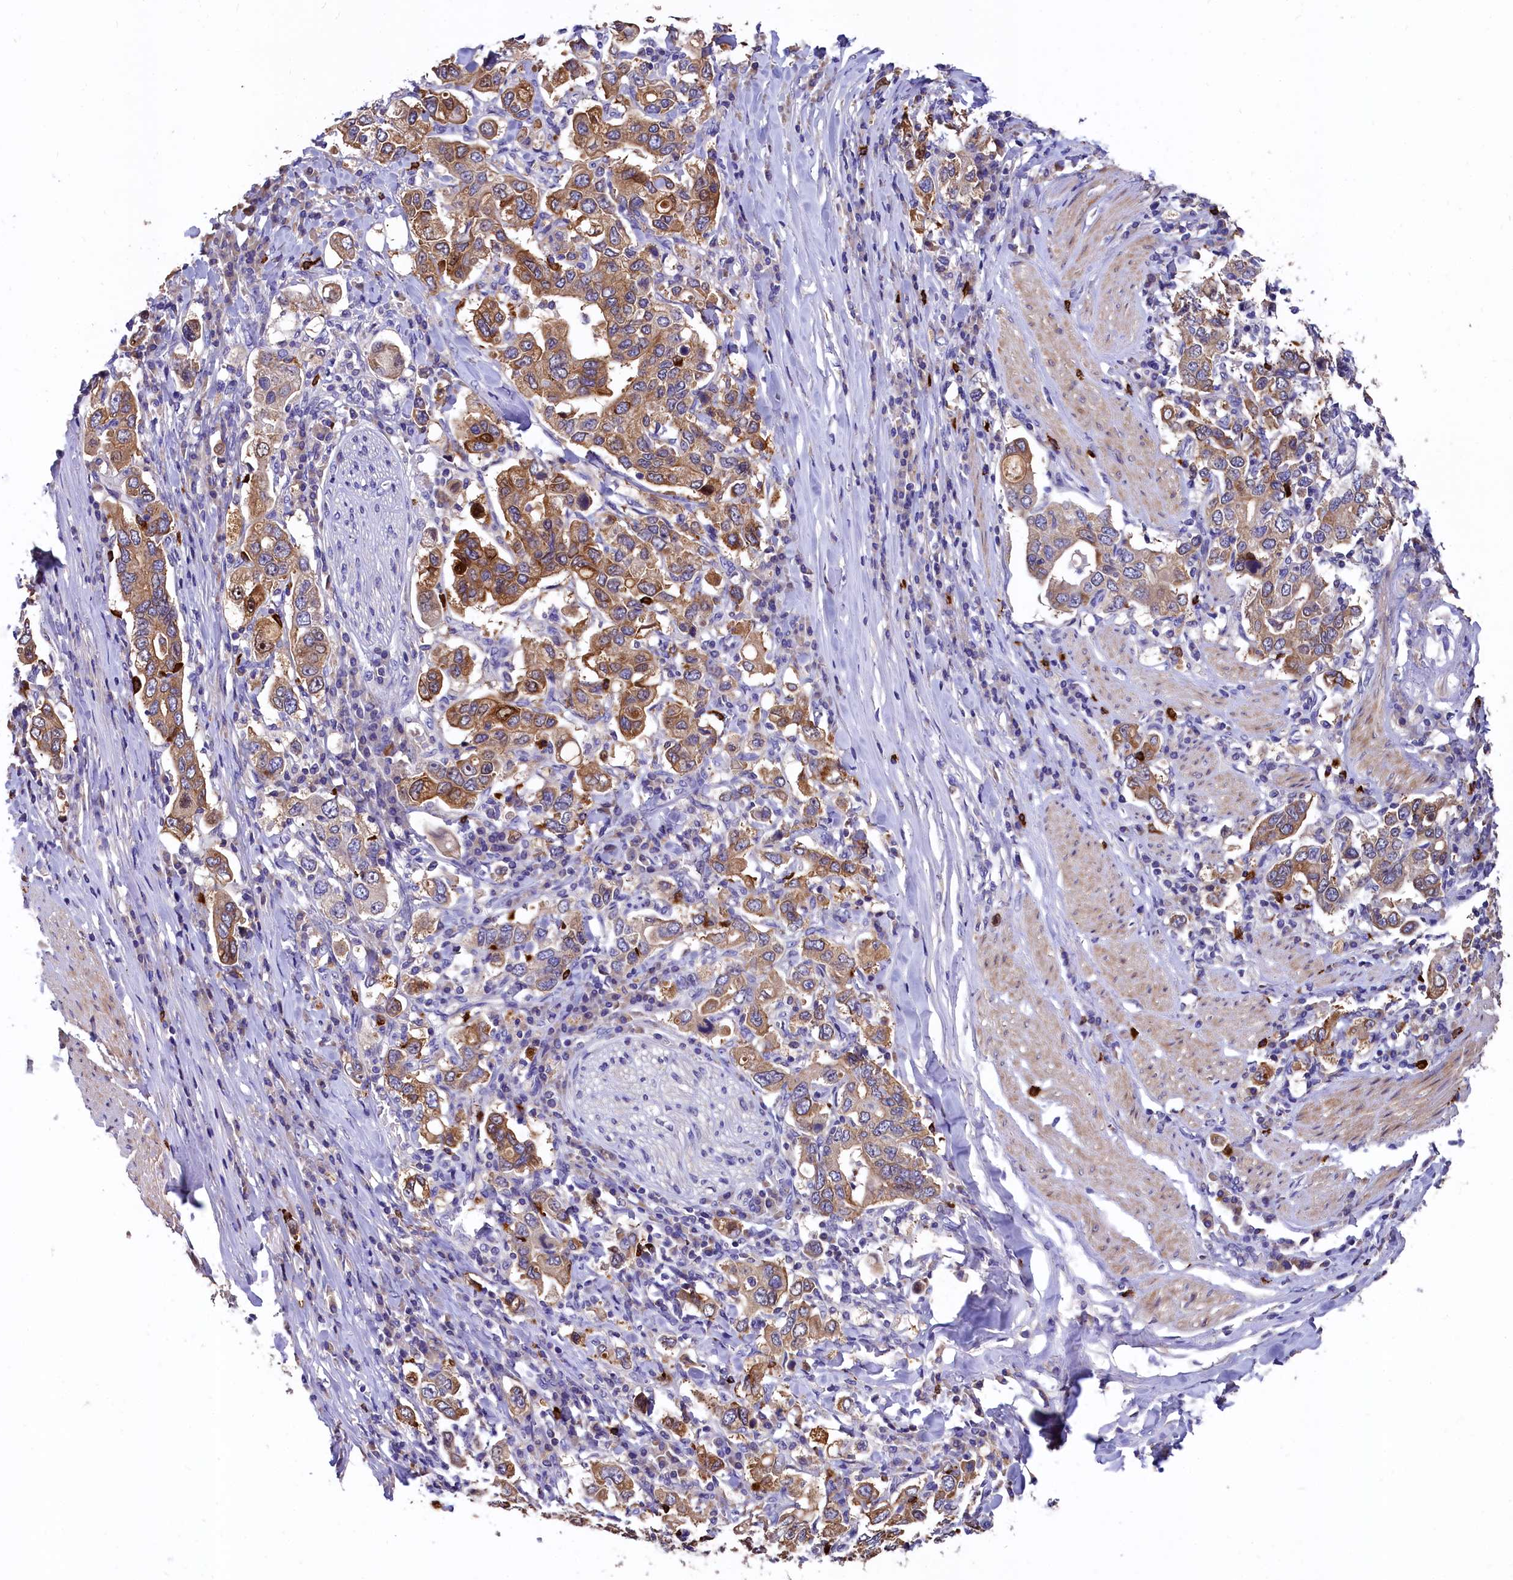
{"staining": {"intensity": "moderate", "quantity": ">75%", "location": "cytoplasmic/membranous"}, "tissue": "stomach cancer", "cell_type": "Tumor cells", "image_type": "cancer", "snomed": [{"axis": "morphology", "description": "Adenocarcinoma, NOS"}, {"axis": "topography", "description": "Stomach, upper"}], "caption": "DAB (3,3'-diaminobenzidine) immunohistochemical staining of stomach cancer (adenocarcinoma) displays moderate cytoplasmic/membranous protein expression in about >75% of tumor cells.", "gene": "EPS8L2", "patient": {"sex": "male", "age": 62}}